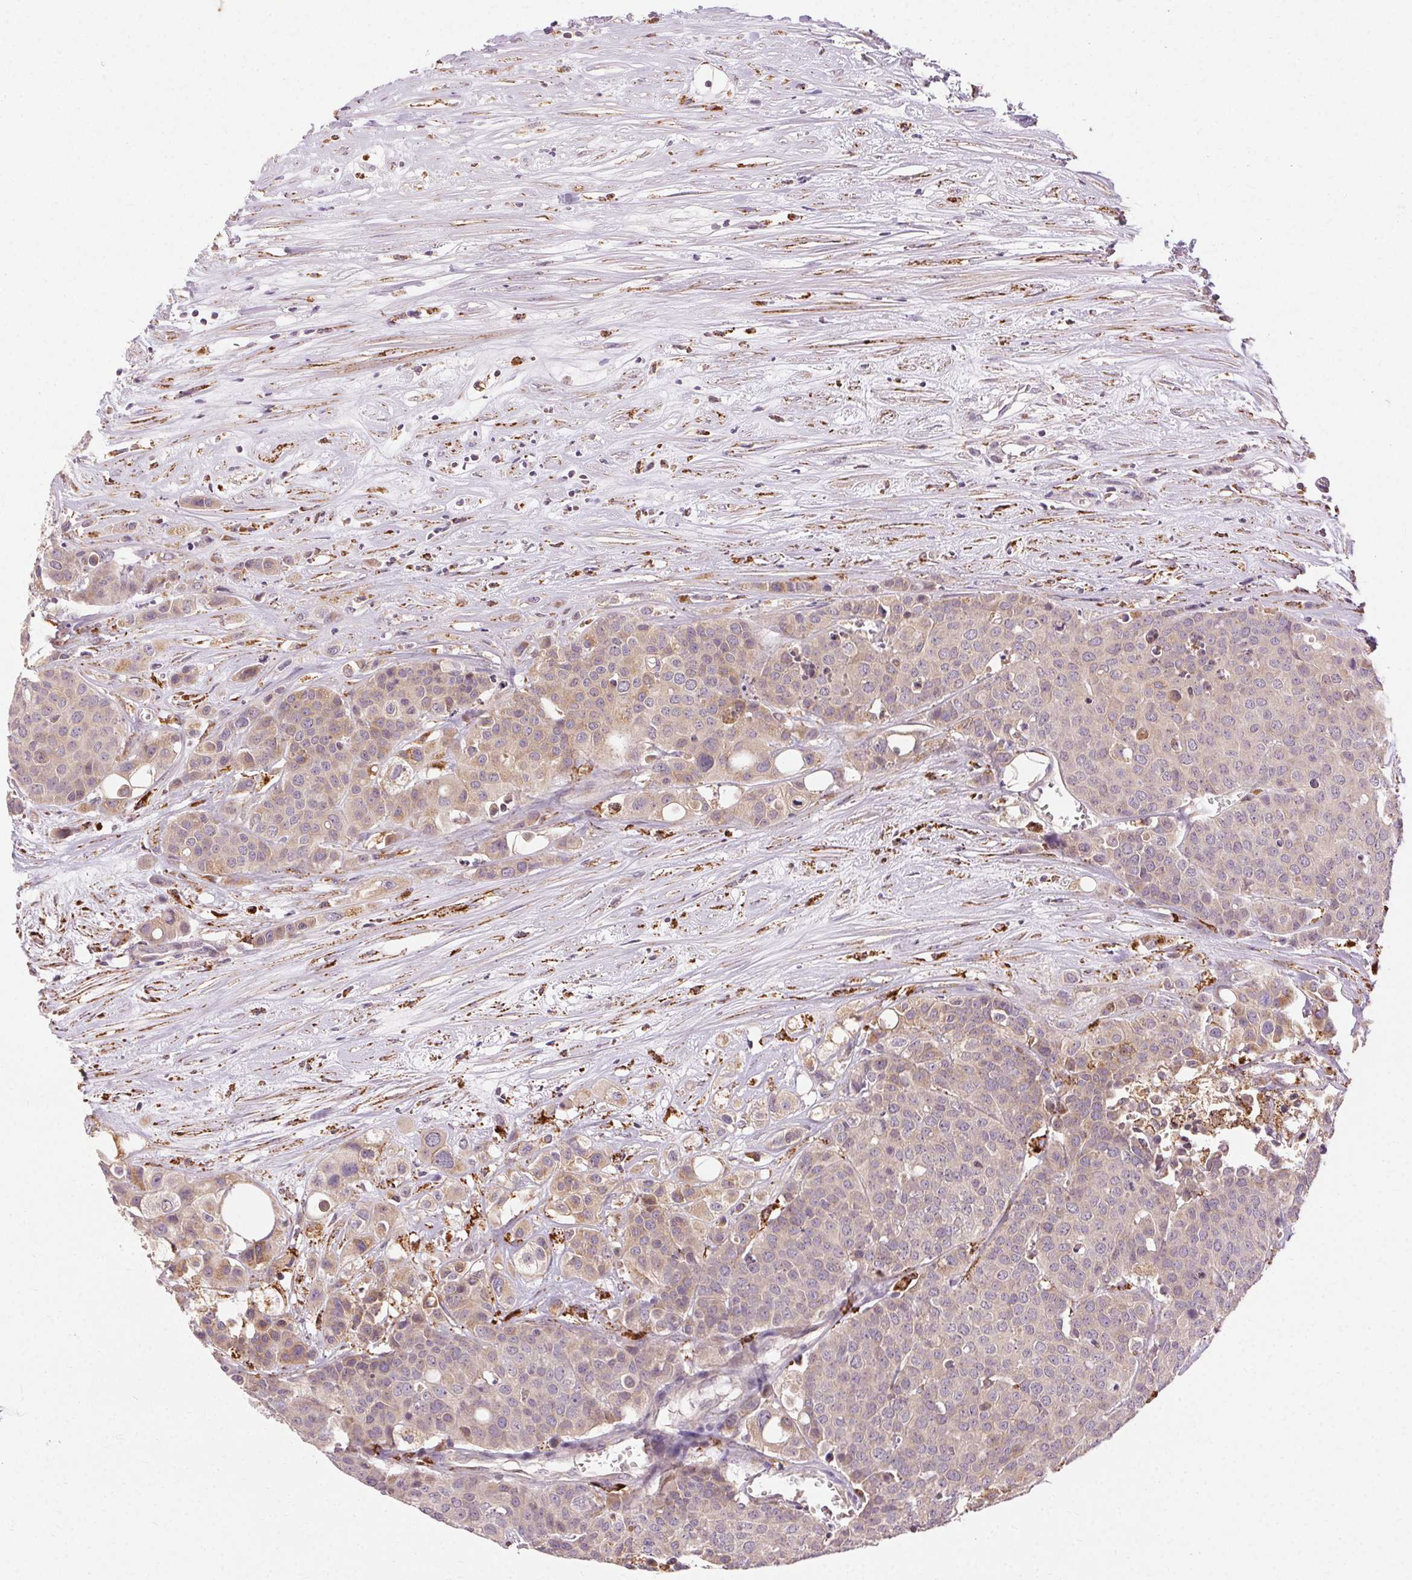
{"staining": {"intensity": "weak", "quantity": ">75%", "location": "cytoplasmic/membranous"}, "tissue": "carcinoid", "cell_type": "Tumor cells", "image_type": "cancer", "snomed": [{"axis": "morphology", "description": "Carcinoid, malignant, NOS"}, {"axis": "topography", "description": "Colon"}], "caption": "Immunohistochemistry of carcinoid shows low levels of weak cytoplasmic/membranous staining in about >75% of tumor cells.", "gene": "REP15", "patient": {"sex": "male", "age": 81}}